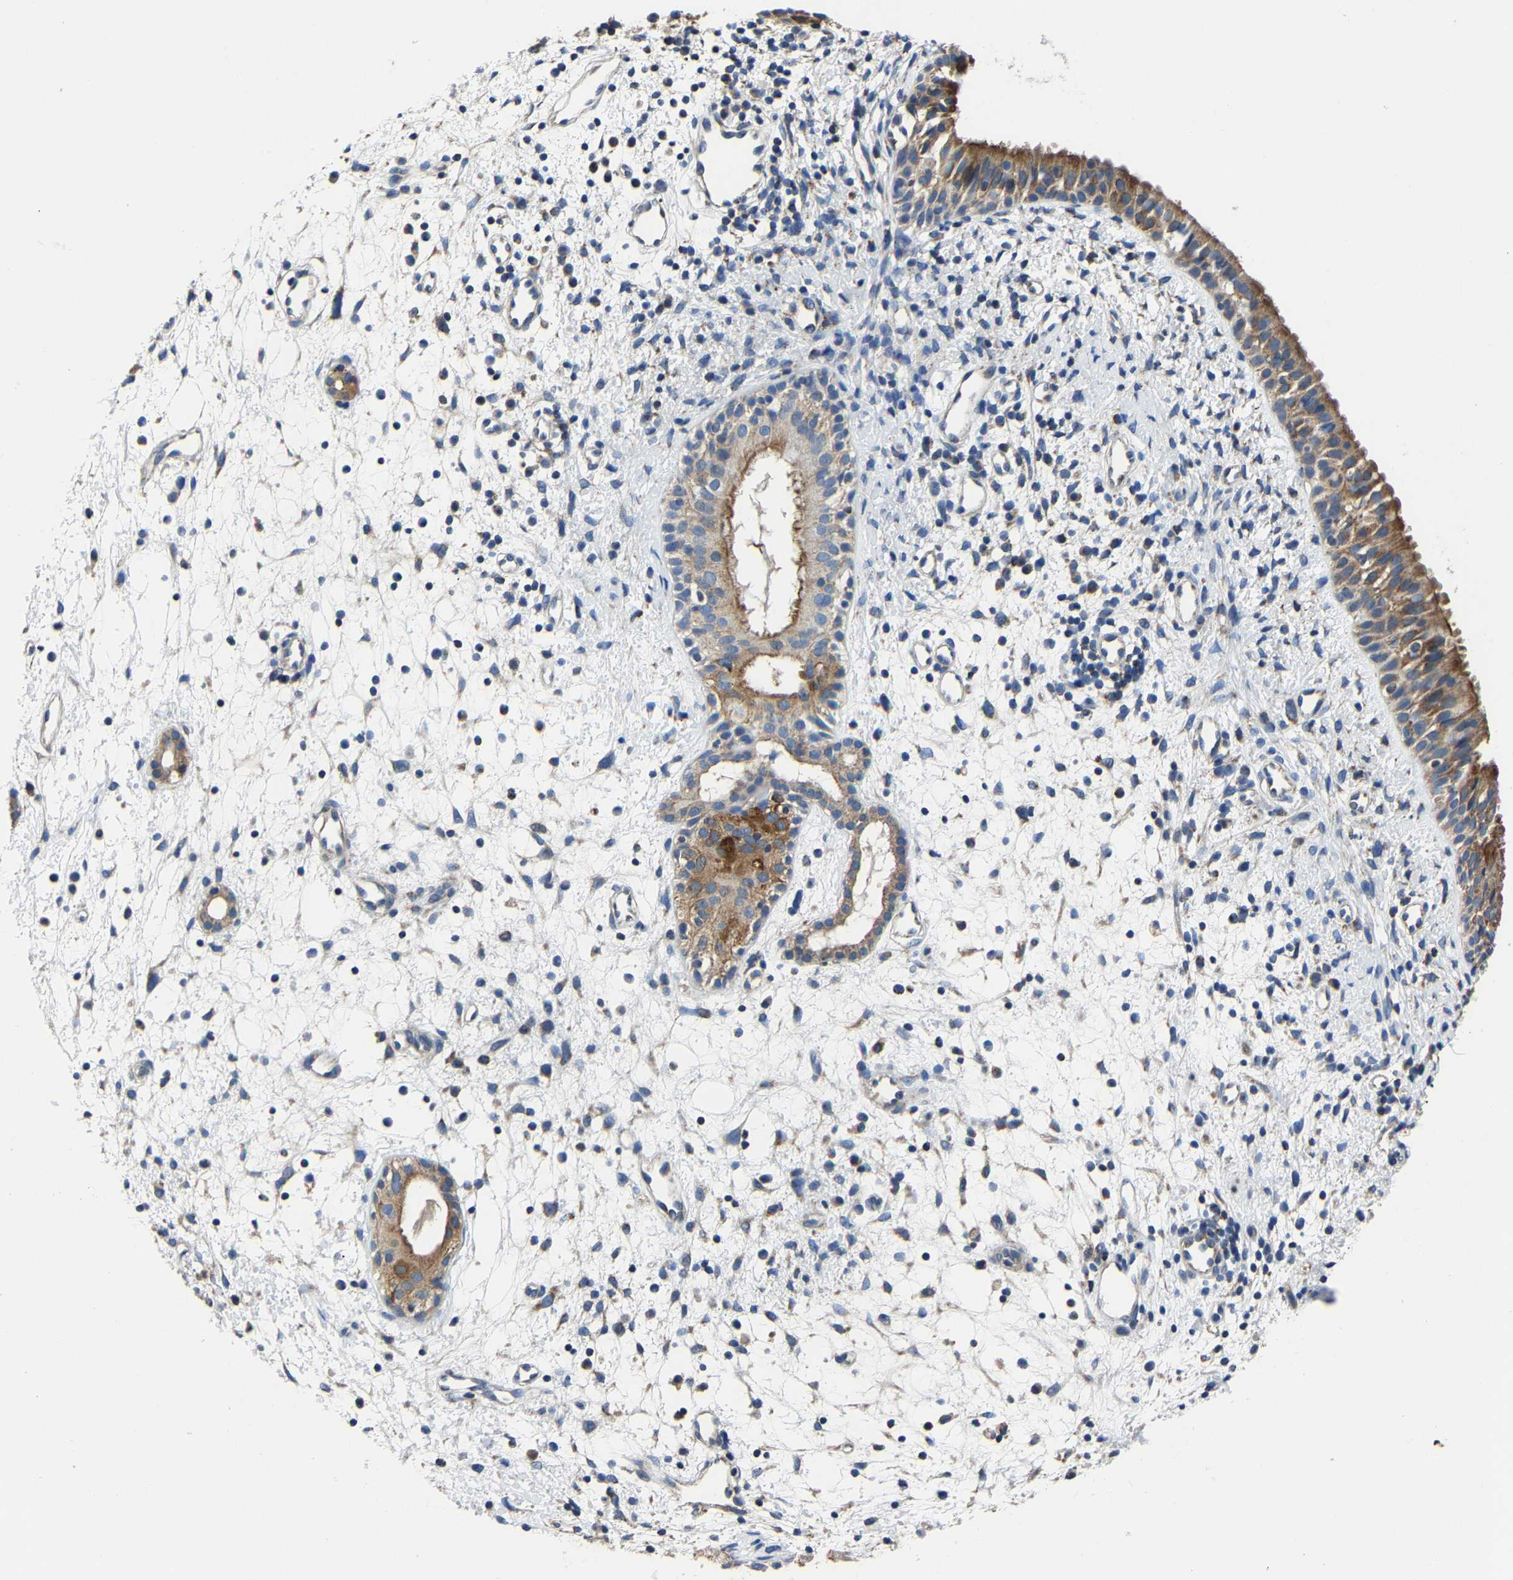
{"staining": {"intensity": "moderate", "quantity": ">75%", "location": "cytoplasmic/membranous"}, "tissue": "nasopharynx", "cell_type": "Respiratory epithelial cells", "image_type": "normal", "snomed": [{"axis": "morphology", "description": "Normal tissue, NOS"}, {"axis": "topography", "description": "Nasopharynx"}], "caption": "Nasopharynx stained for a protein (brown) demonstrates moderate cytoplasmic/membranous positive staining in approximately >75% of respiratory epithelial cells.", "gene": "AGK", "patient": {"sex": "male", "age": 22}}